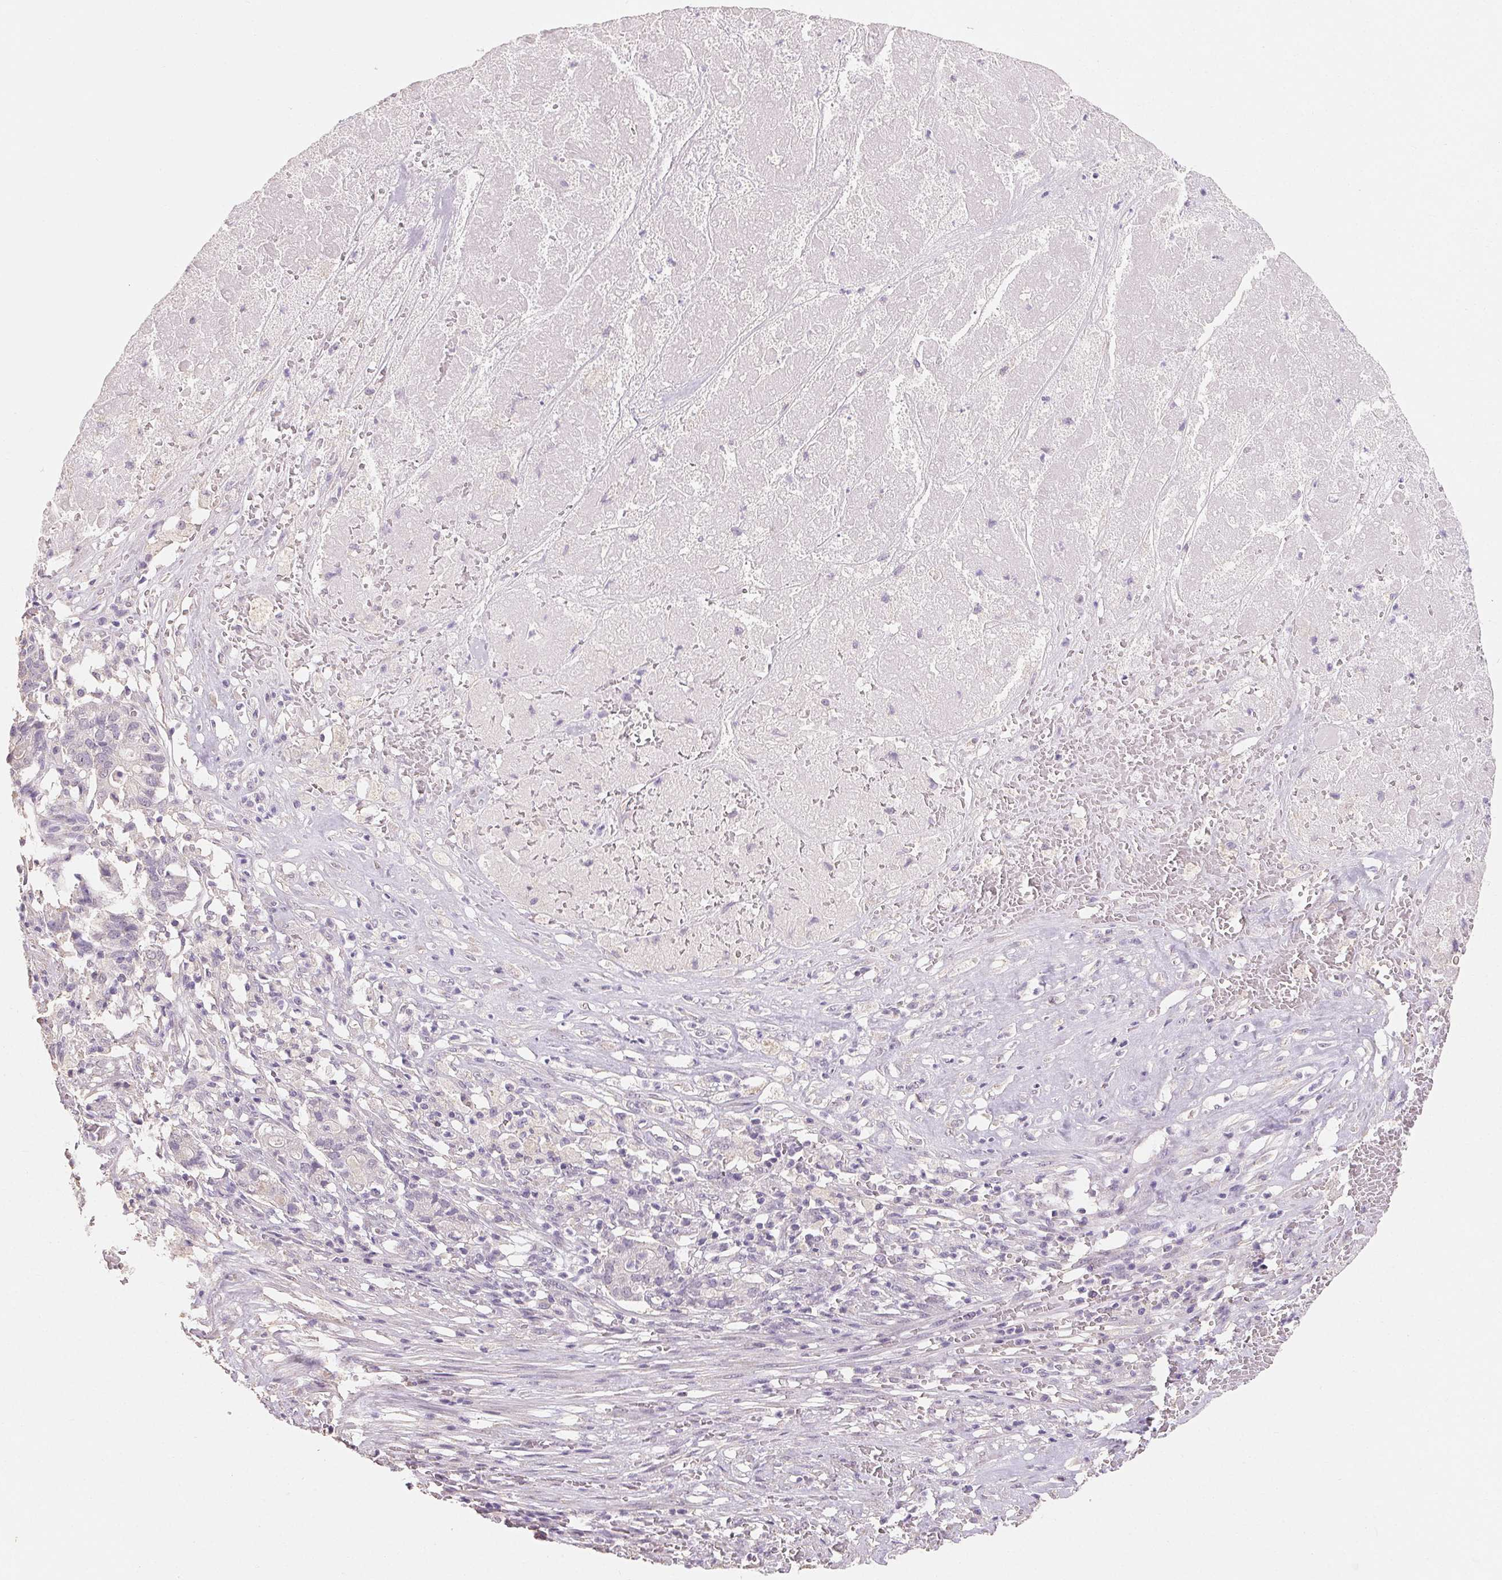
{"staining": {"intensity": "negative", "quantity": "none", "location": "none"}, "tissue": "pancreatic cancer", "cell_type": "Tumor cells", "image_type": "cancer", "snomed": [{"axis": "morphology", "description": "Adenocarcinoma, NOS"}, {"axis": "topography", "description": "Pancreas"}], "caption": "Immunohistochemical staining of human pancreatic cancer exhibits no significant staining in tumor cells.", "gene": "MAP7D2", "patient": {"sex": "male", "age": 50}}